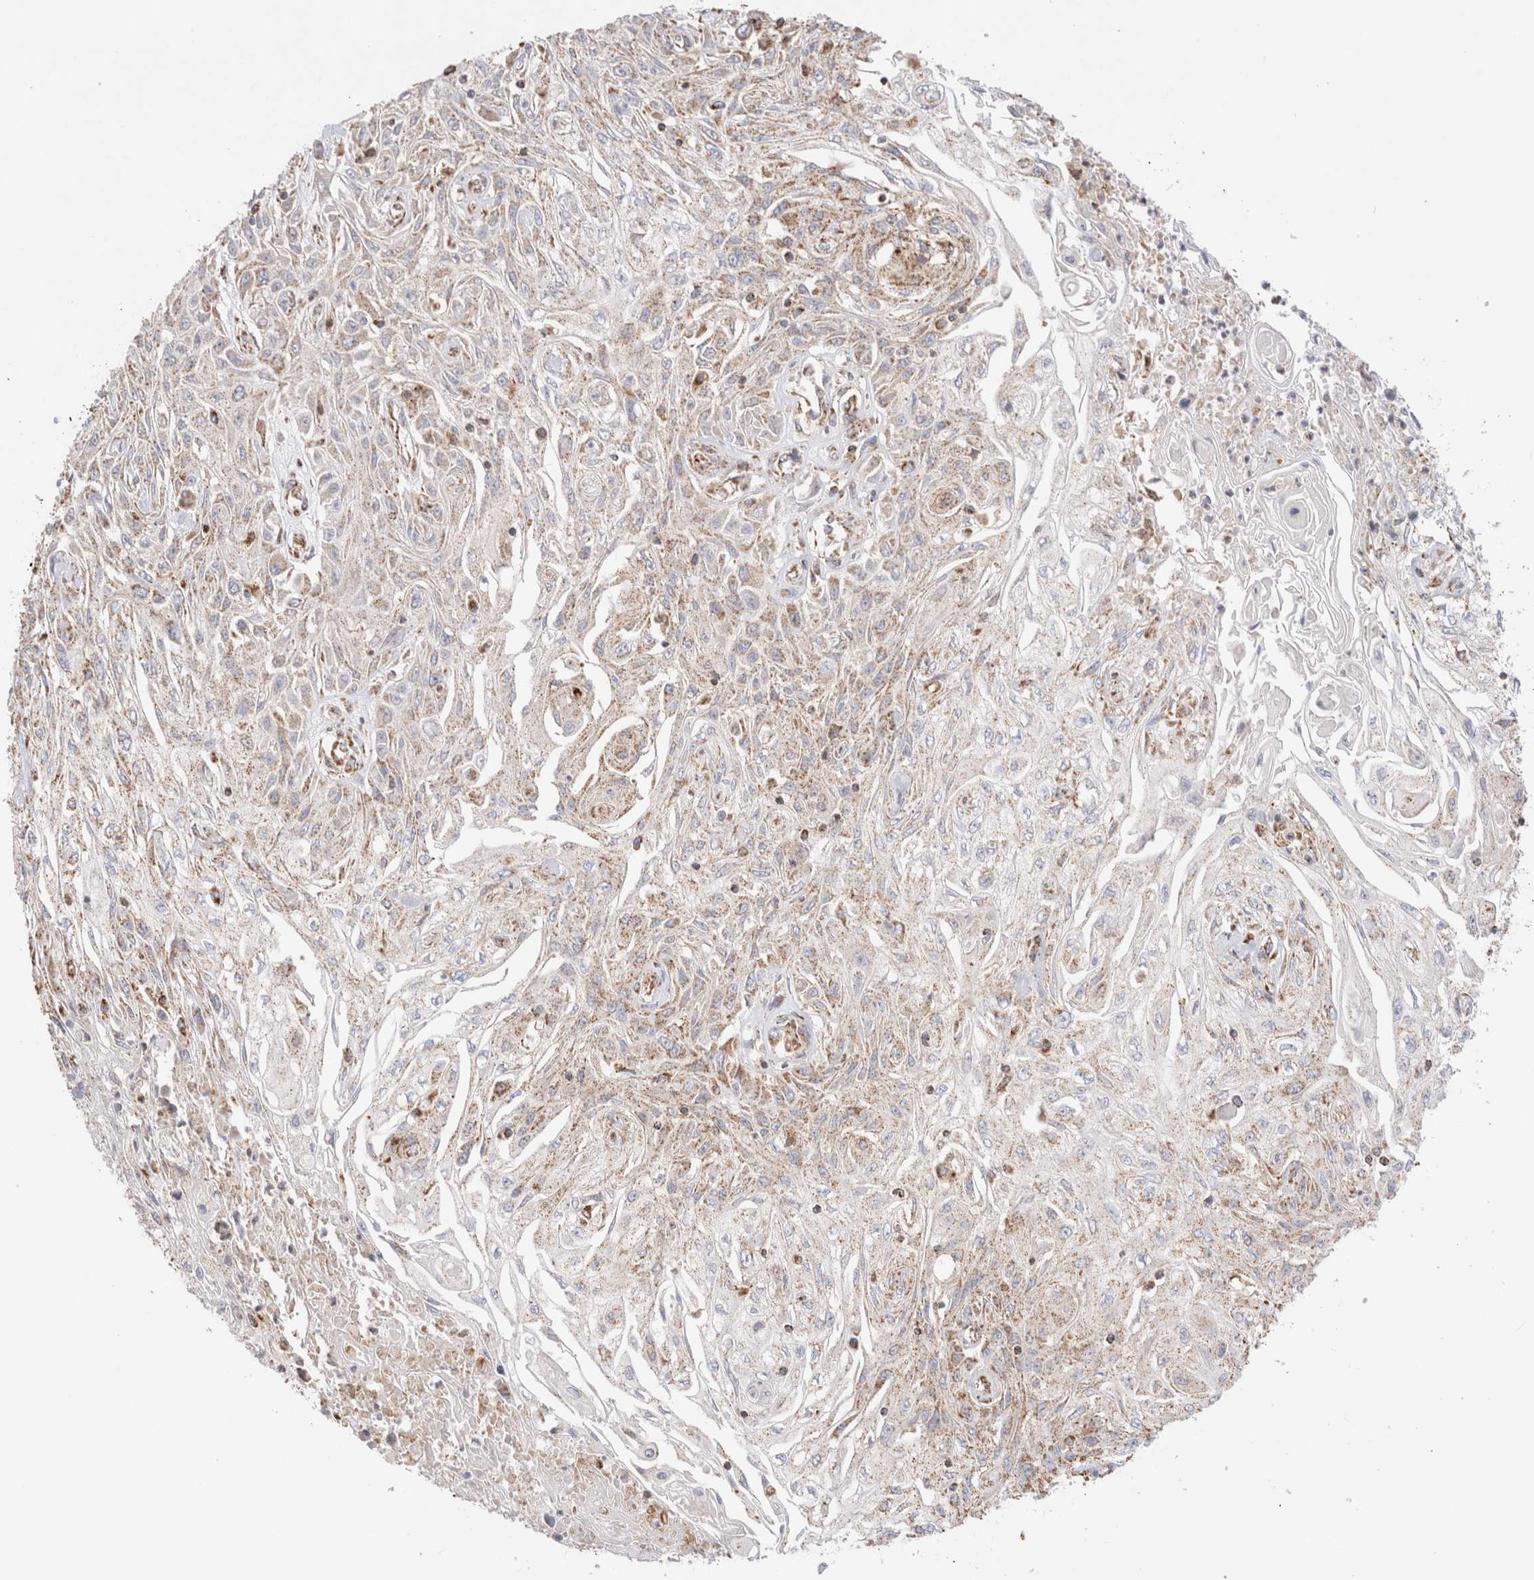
{"staining": {"intensity": "weak", "quantity": "25%-75%", "location": "cytoplasmic/membranous"}, "tissue": "skin cancer", "cell_type": "Tumor cells", "image_type": "cancer", "snomed": [{"axis": "morphology", "description": "Squamous cell carcinoma, NOS"}, {"axis": "morphology", "description": "Squamous cell carcinoma, metastatic, NOS"}, {"axis": "topography", "description": "Skin"}, {"axis": "topography", "description": "Lymph node"}], "caption": "Weak cytoplasmic/membranous protein expression is present in about 25%-75% of tumor cells in skin metastatic squamous cell carcinoma. (brown staining indicates protein expression, while blue staining denotes nuclei).", "gene": "TMPPE", "patient": {"sex": "male", "age": 75}}